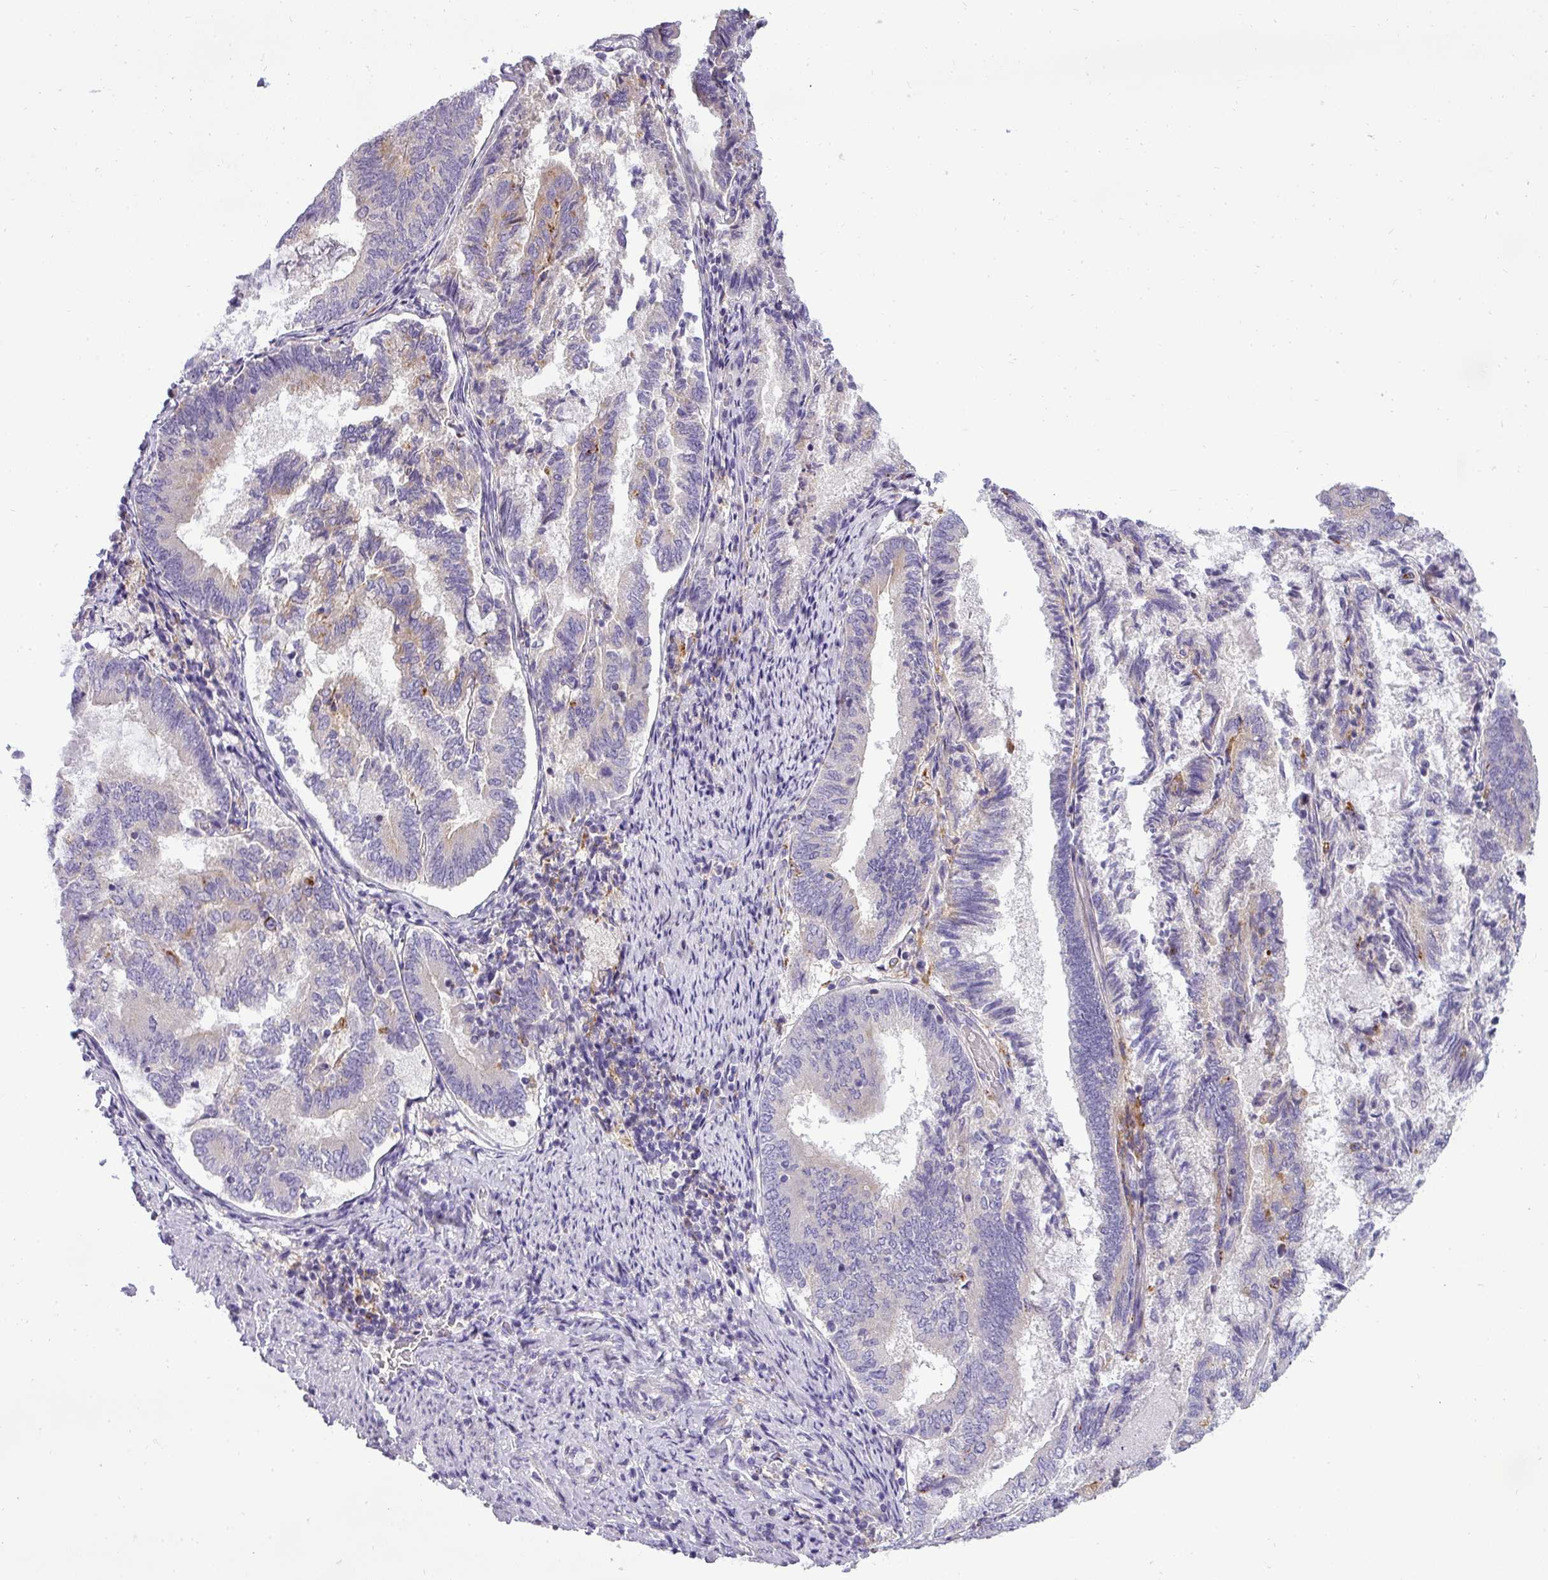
{"staining": {"intensity": "weak", "quantity": "<25%", "location": "cytoplasmic/membranous"}, "tissue": "endometrial cancer", "cell_type": "Tumor cells", "image_type": "cancer", "snomed": [{"axis": "morphology", "description": "Adenocarcinoma, NOS"}, {"axis": "topography", "description": "Endometrium"}], "caption": "Tumor cells are negative for protein expression in human endometrial cancer (adenocarcinoma).", "gene": "ATP6V1D", "patient": {"sex": "female", "age": 80}}